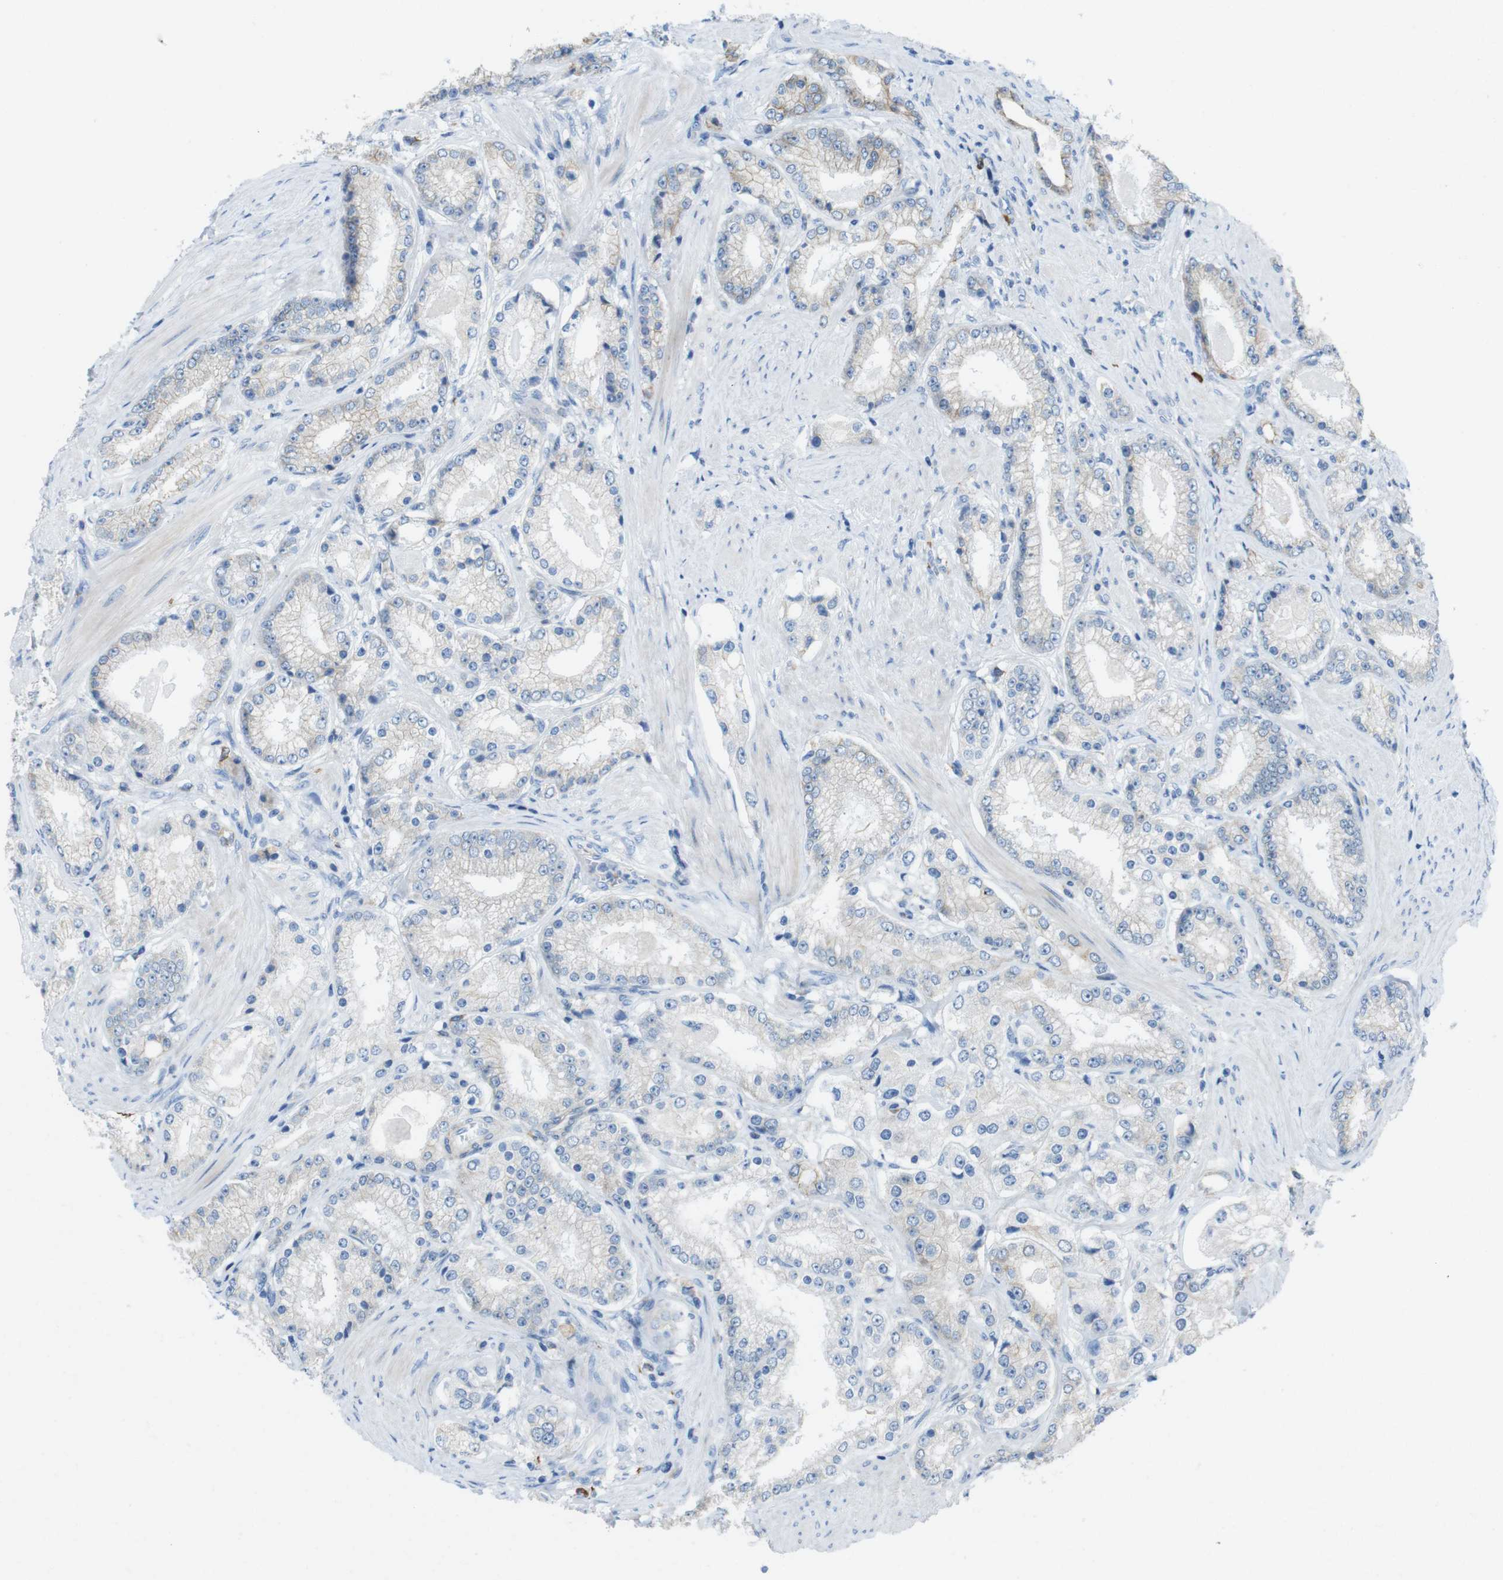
{"staining": {"intensity": "moderate", "quantity": "<25%", "location": "cytoplasmic/membranous"}, "tissue": "prostate cancer", "cell_type": "Tumor cells", "image_type": "cancer", "snomed": [{"axis": "morphology", "description": "Adenocarcinoma, Low grade"}, {"axis": "topography", "description": "Prostate"}], "caption": "This photomicrograph demonstrates immunohistochemistry staining of human prostate cancer, with low moderate cytoplasmic/membranous expression in about <25% of tumor cells.", "gene": "CLMN", "patient": {"sex": "male", "age": 63}}